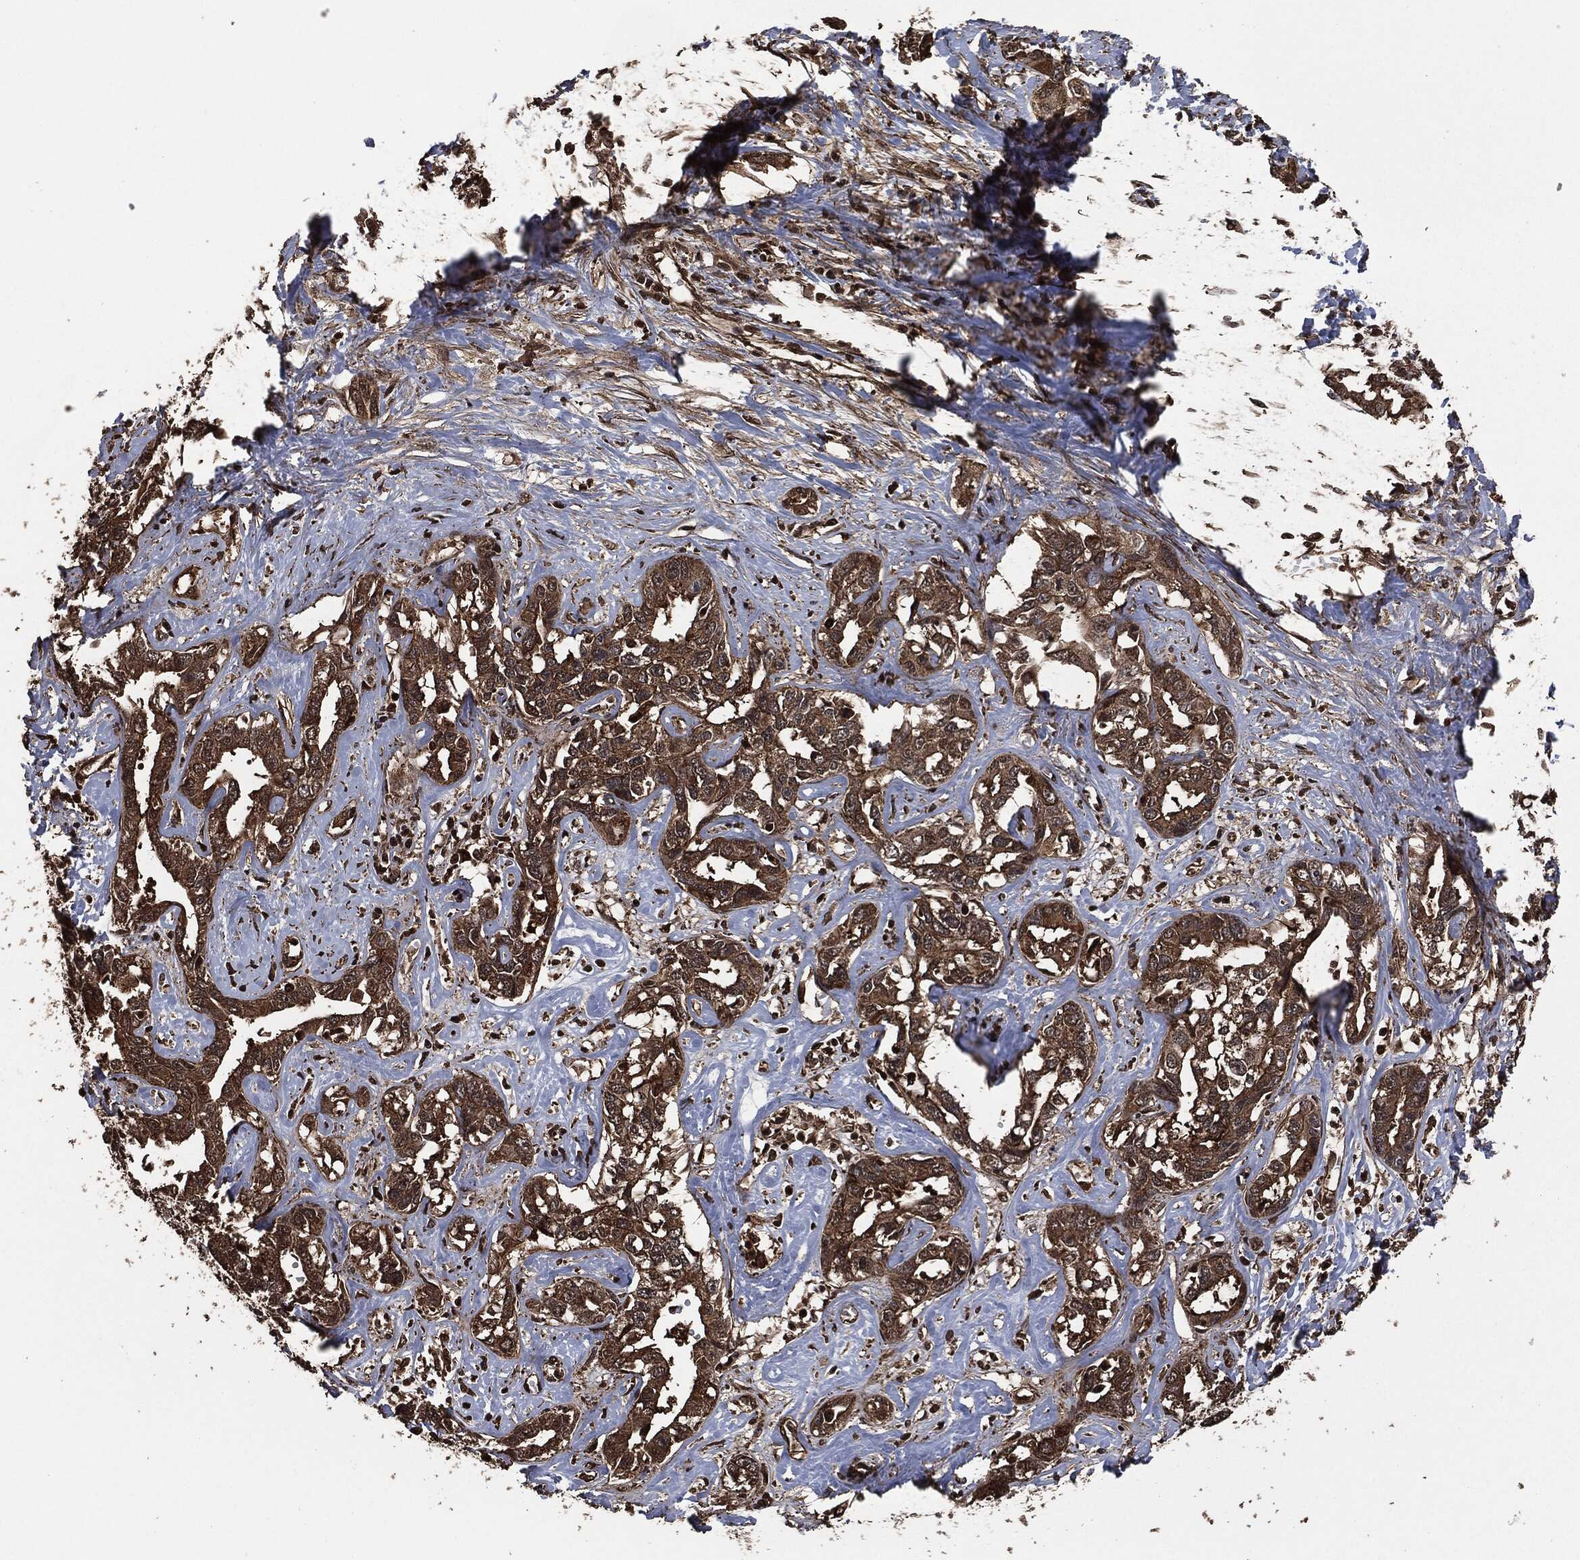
{"staining": {"intensity": "strong", "quantity": ">75%", "location": "cytoplasmic/membranous"}, "tissue": "liver cancer", "cell_type": "Tumor cells", "image_type": "cancer", "snomed": [{"axis": "morphology", "description": "Cholangiocarcinoma"}, {"axis": "topography", "description": "Liver"}], "caption": "Liver cholangiocarcinoma stained for a protein demonstrates strong cytoplasmic/membranous positivity in tumor cells.", "gene": "HRAS", "patient": {"sex": "male", "age": 59}}